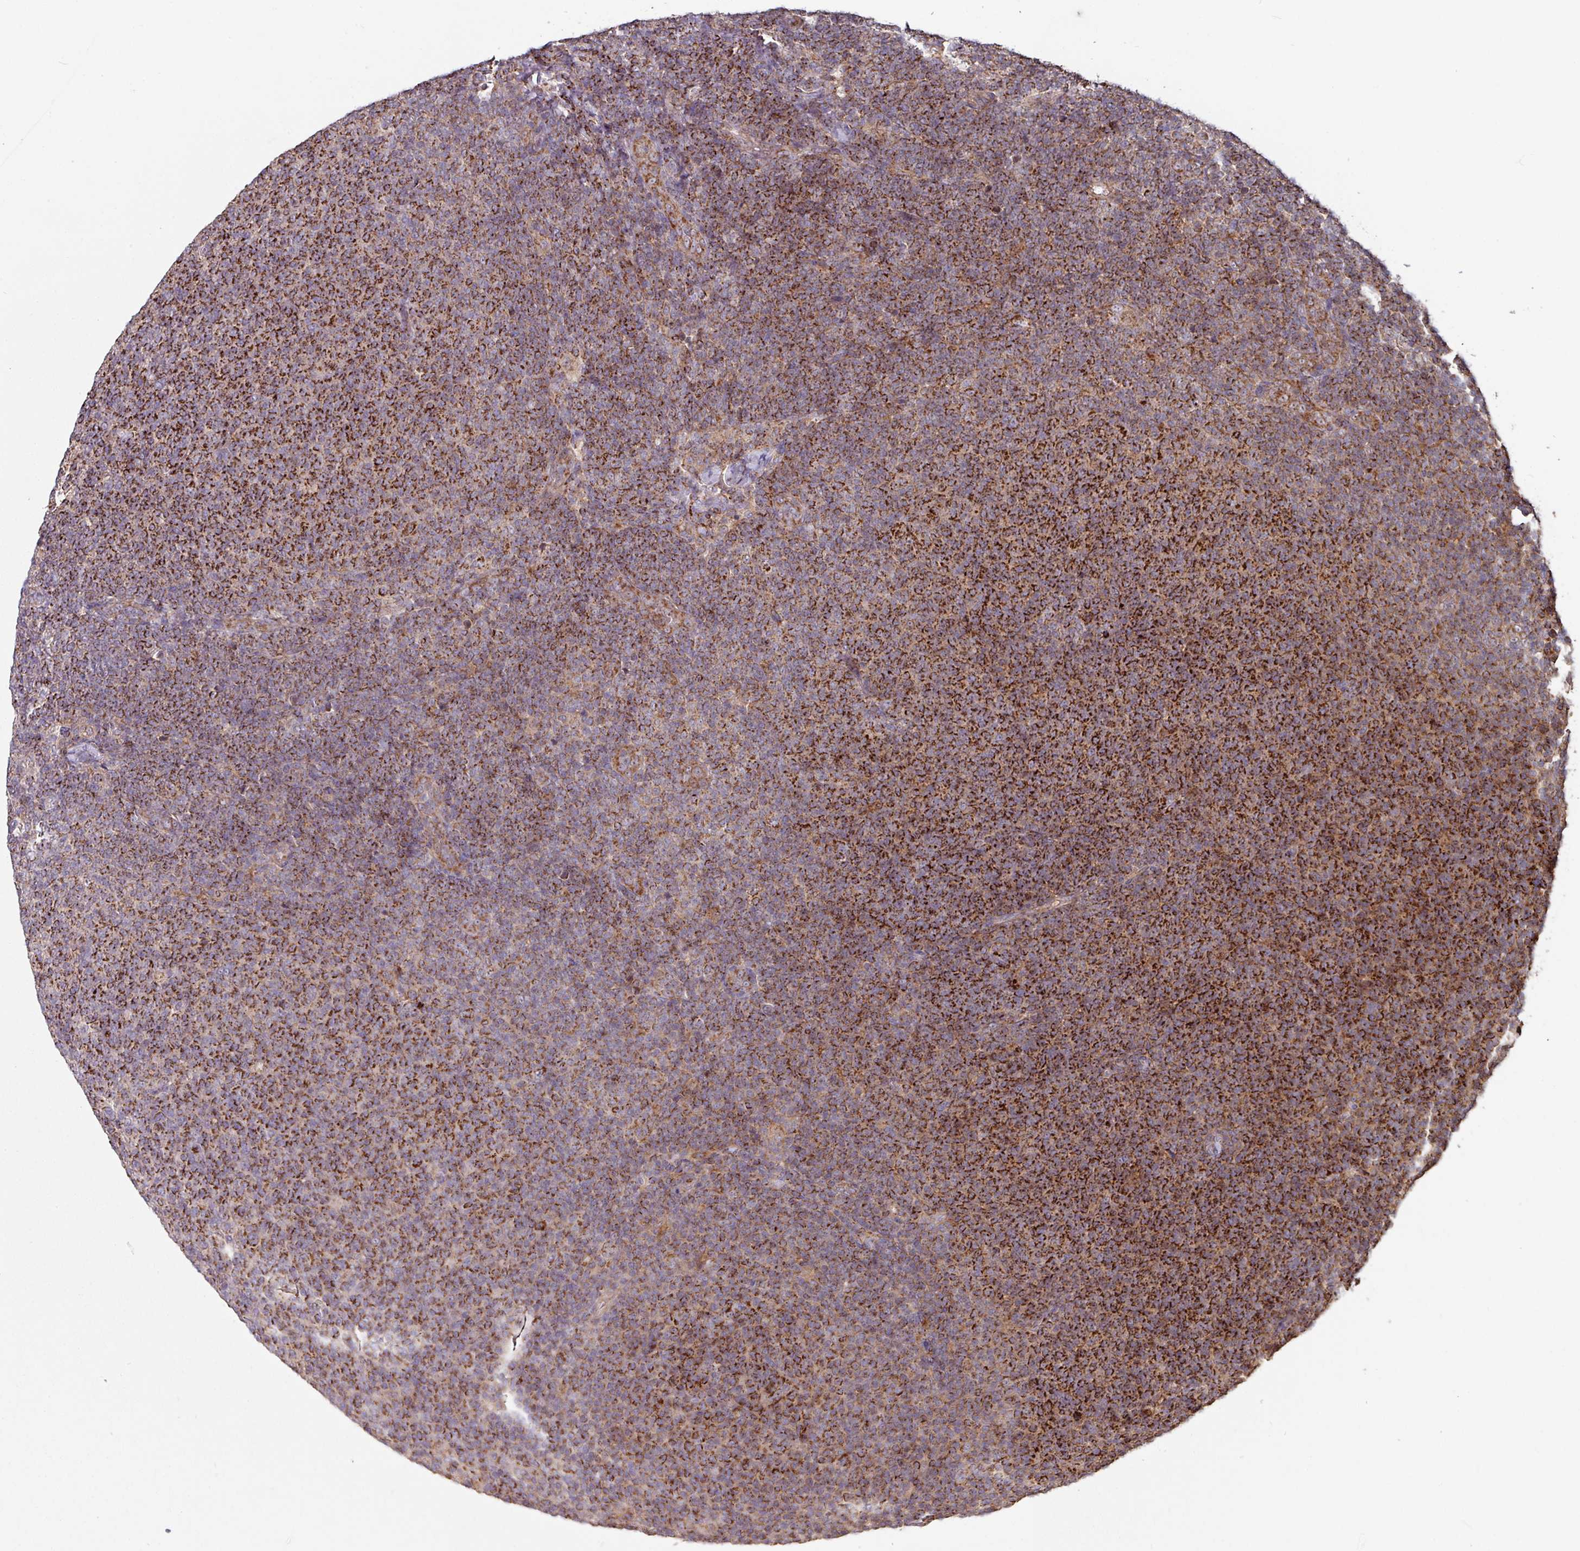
{"staining": {"intensity": "strong", "quantity": ">75%", "location": "cytoplasmic/membranous"}, "tissue": "lymphoma", "cell_type": "Tumor cells", "image_type": "cancer", "snomed": [{"axis": "morphology", "description": "Malignant lymphoma, non-Hodgkin's type, Low grade"}, {"axis": "topography", "description": "Lymph node"}], "caption": "A high amount of strong cytoplasmic/membranous staining is identified in approximately >75% of tumor cells in lymphoma tissue.", "gene": "OR2D3", "patient": {"sex": "male", "age": 66}}